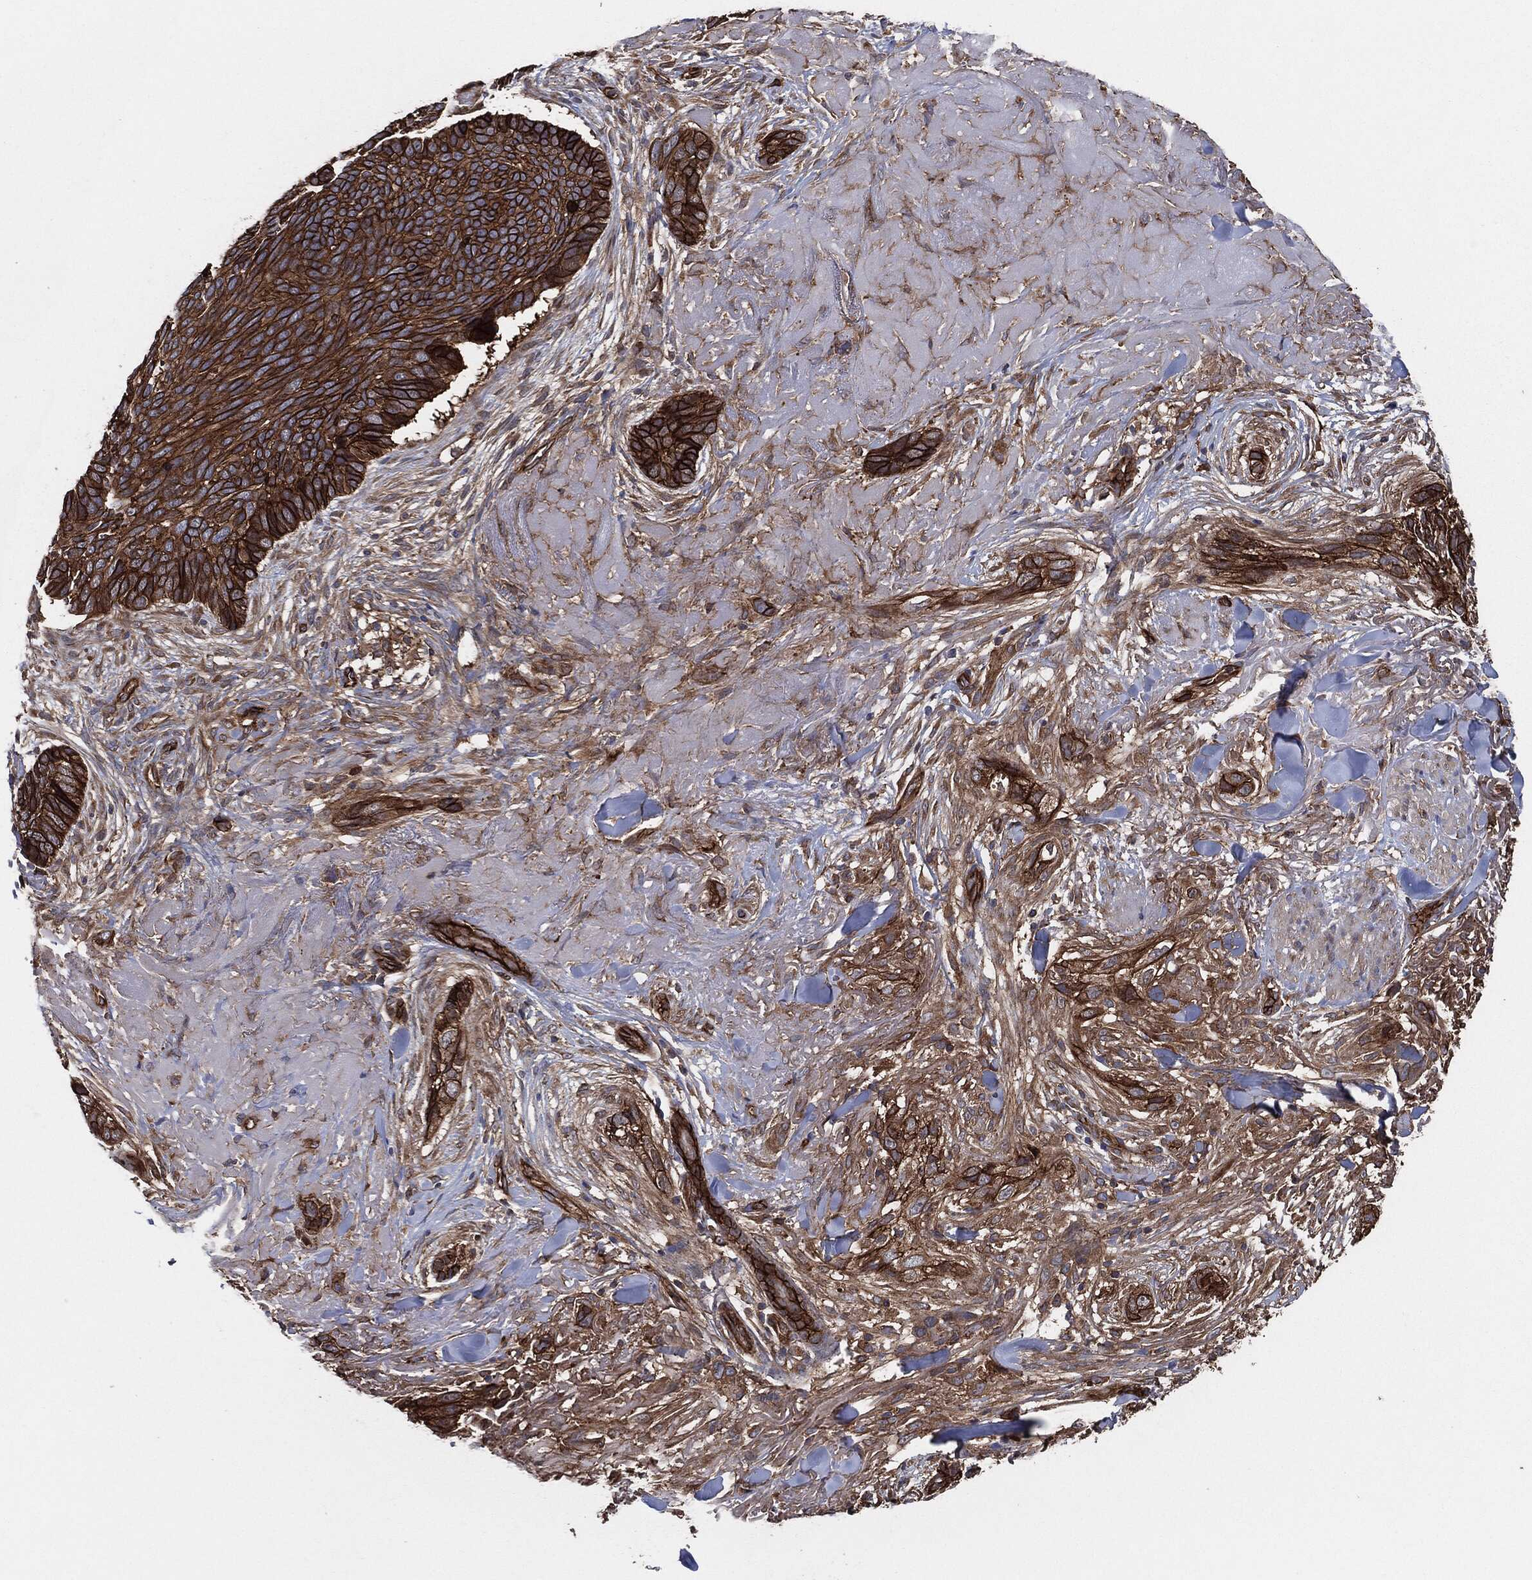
{"staining": {"intensity": "strong", "quantity": ">75%", "location": "cytoplasmic/membranous"}, "tissue": "skin cancer", "cell_type": "Tumor cells", "image_type": "cancer", "snomed": [{"axis": "morphology", "description": "Basal cell carcinoma"}, {"axis": "topography", "description": "Skin"}], "caption": "This micrograph demonstrates skin cancer (basal cell carcinoma) stained with IHC to label a protein in brown. The cytoplasmic/membranous of tumor cells show strong positivity for the protein. Nuclei are counter-stained blue.", "gene": "CTNNA1", "patient": {"sex": "male", "age": 91}}